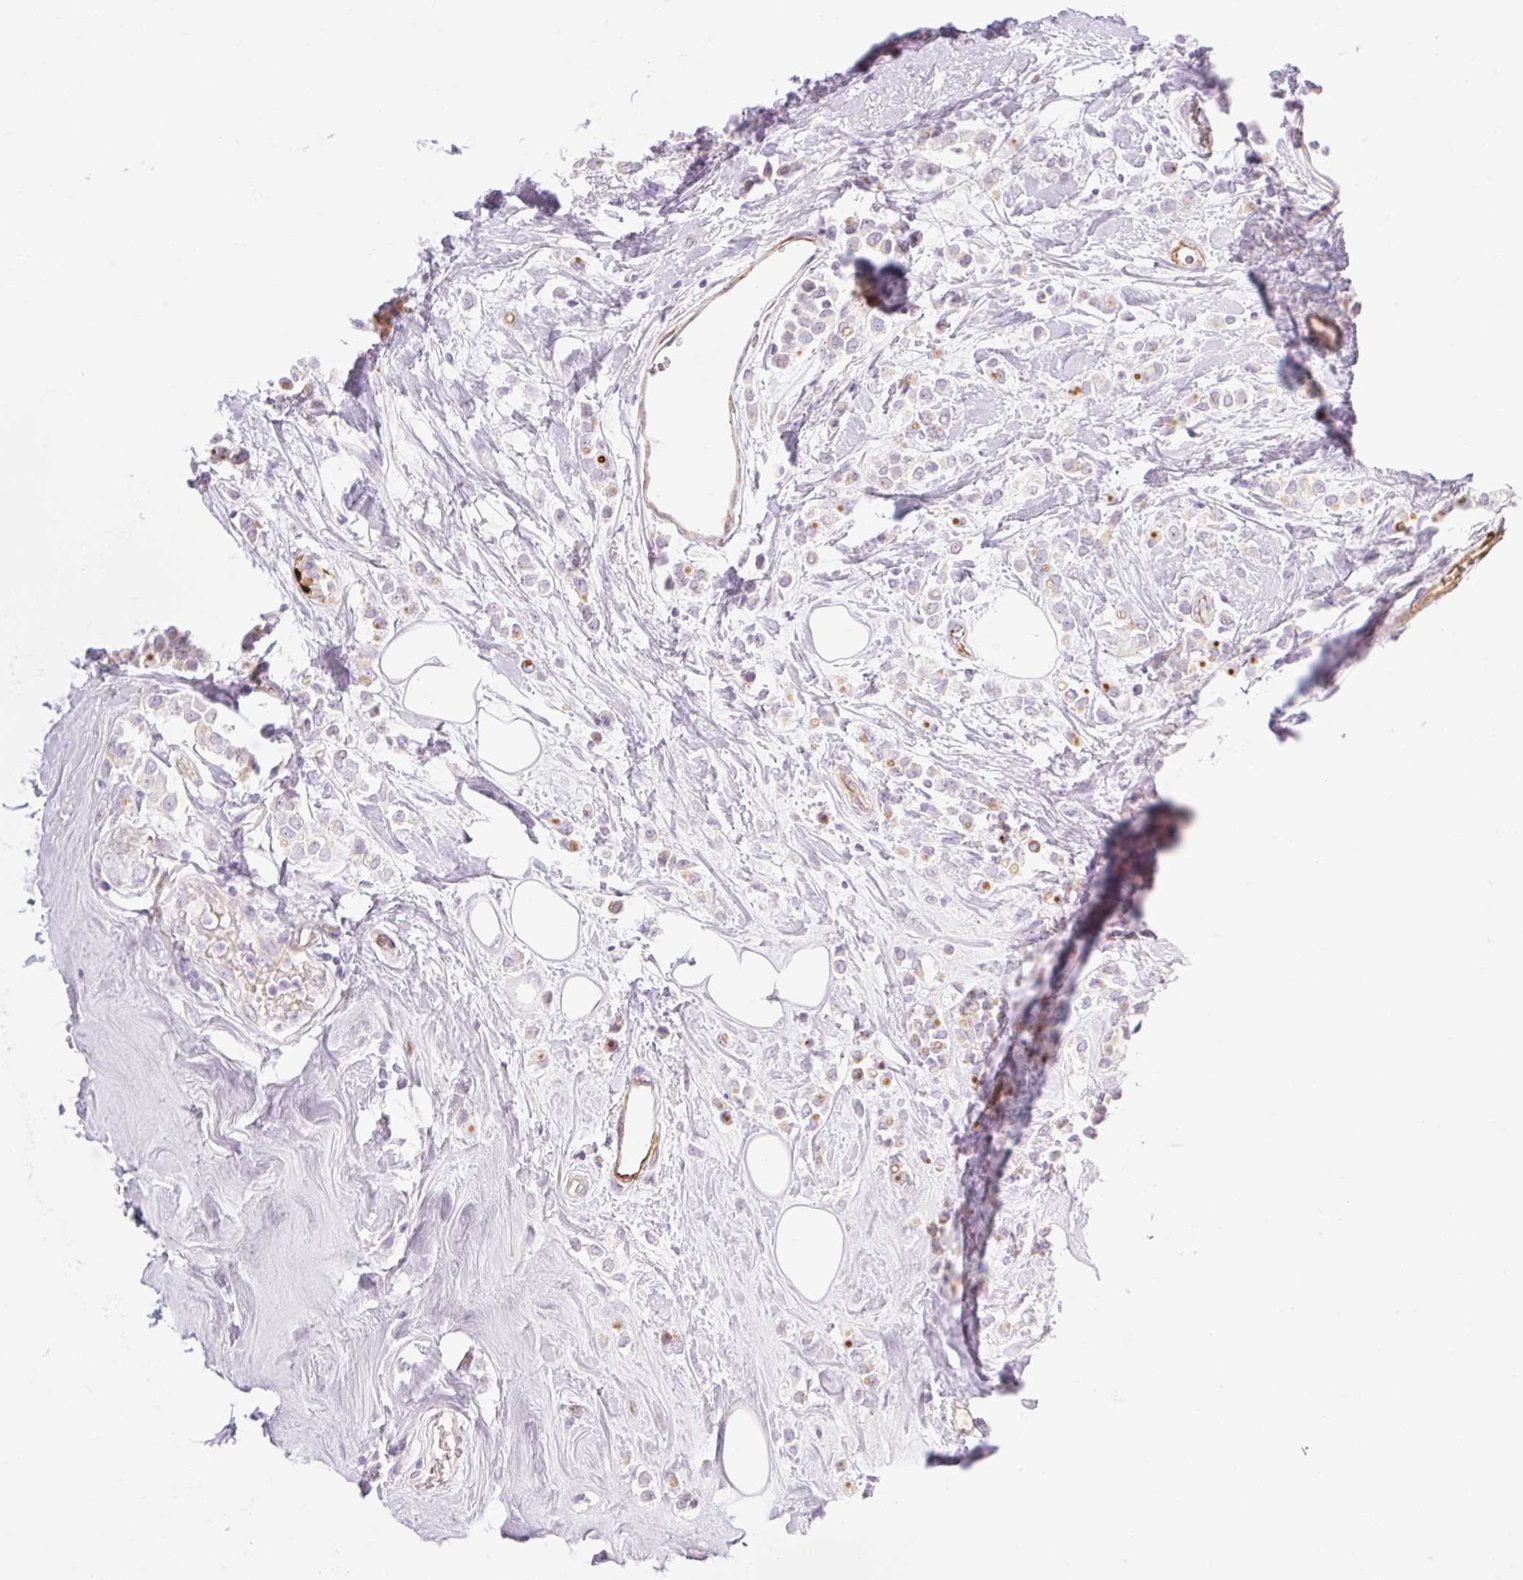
{"staining": {"intensity": "negative", "quantity": "none", "location": "none"}, "tissue": "breast cancer", "cell_type": "Tumor cells", "image_type": "cancer", "snomed": [{"axis": "morphology", "description": "Lobular carcinoma"}, {"axis": "topography", "description": "Breast"}], "caption": "This is a image of immunohistochemistry (IHC) staining of breast cancer, which shows no positivity in tumor cells.", "gene": "TAF1L", "patient": {"sex": "female", "age": 68}}